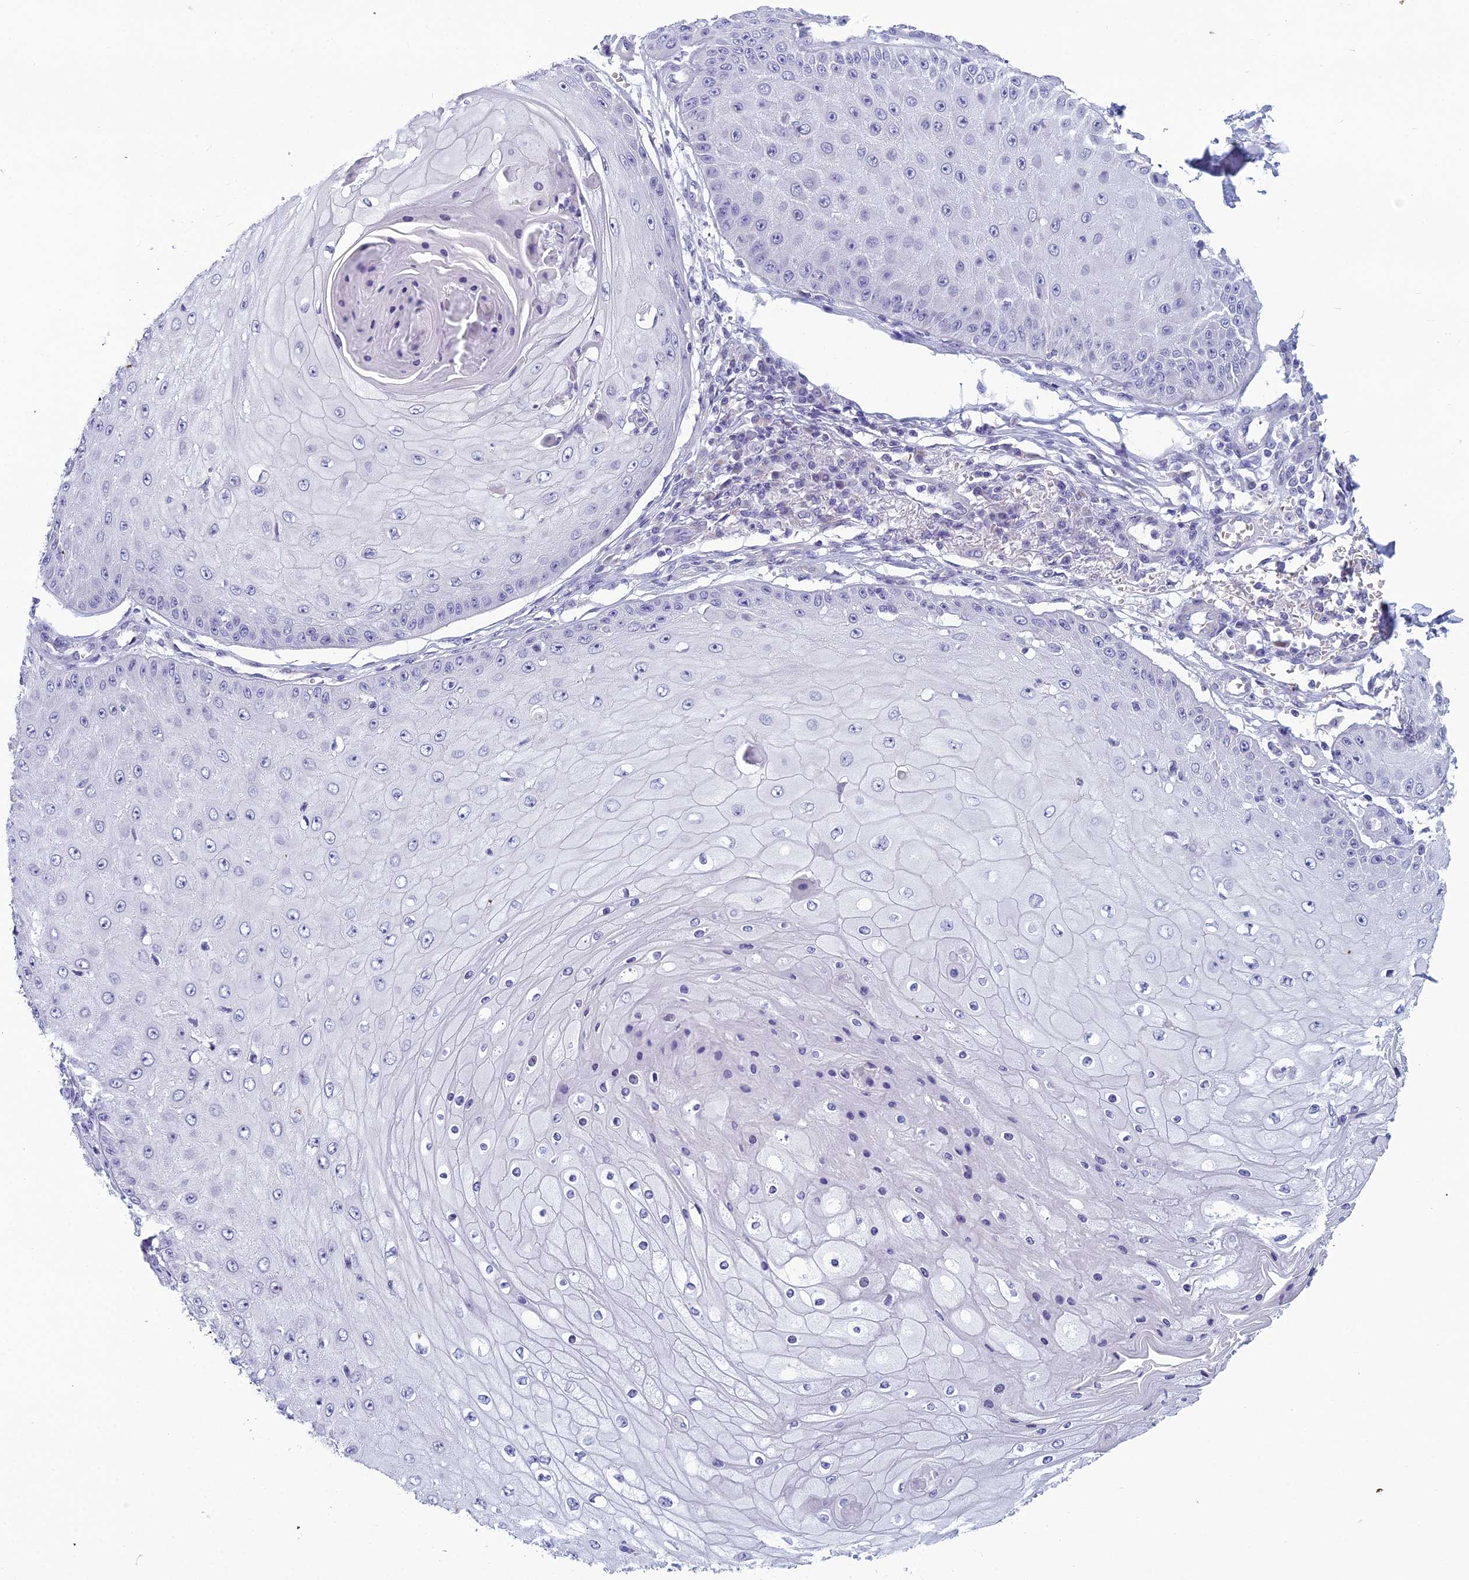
{"staining": {"intensity": "negative", "quantity": "none", "location": "none"}, "tissue": "skin cancer", "cell_type": "Tumor cells", "image_type": "cancer", "snomed": [{"axis": "morphology", "description": "Squamous cell carcinoma, NOS"}, {"axis": "topography", "description": "Skin"}], "caption": "An IHC photomicrograph of skin squamous cell carcinoma is shown. There is no staining in tumor cells of skin squamous cell carcinoma. (DAB immunohistochemistry (IHC) with hematoxylin counter stain).", "gene": "RBM41", "patient": {"sex": "male", "age": 70}}